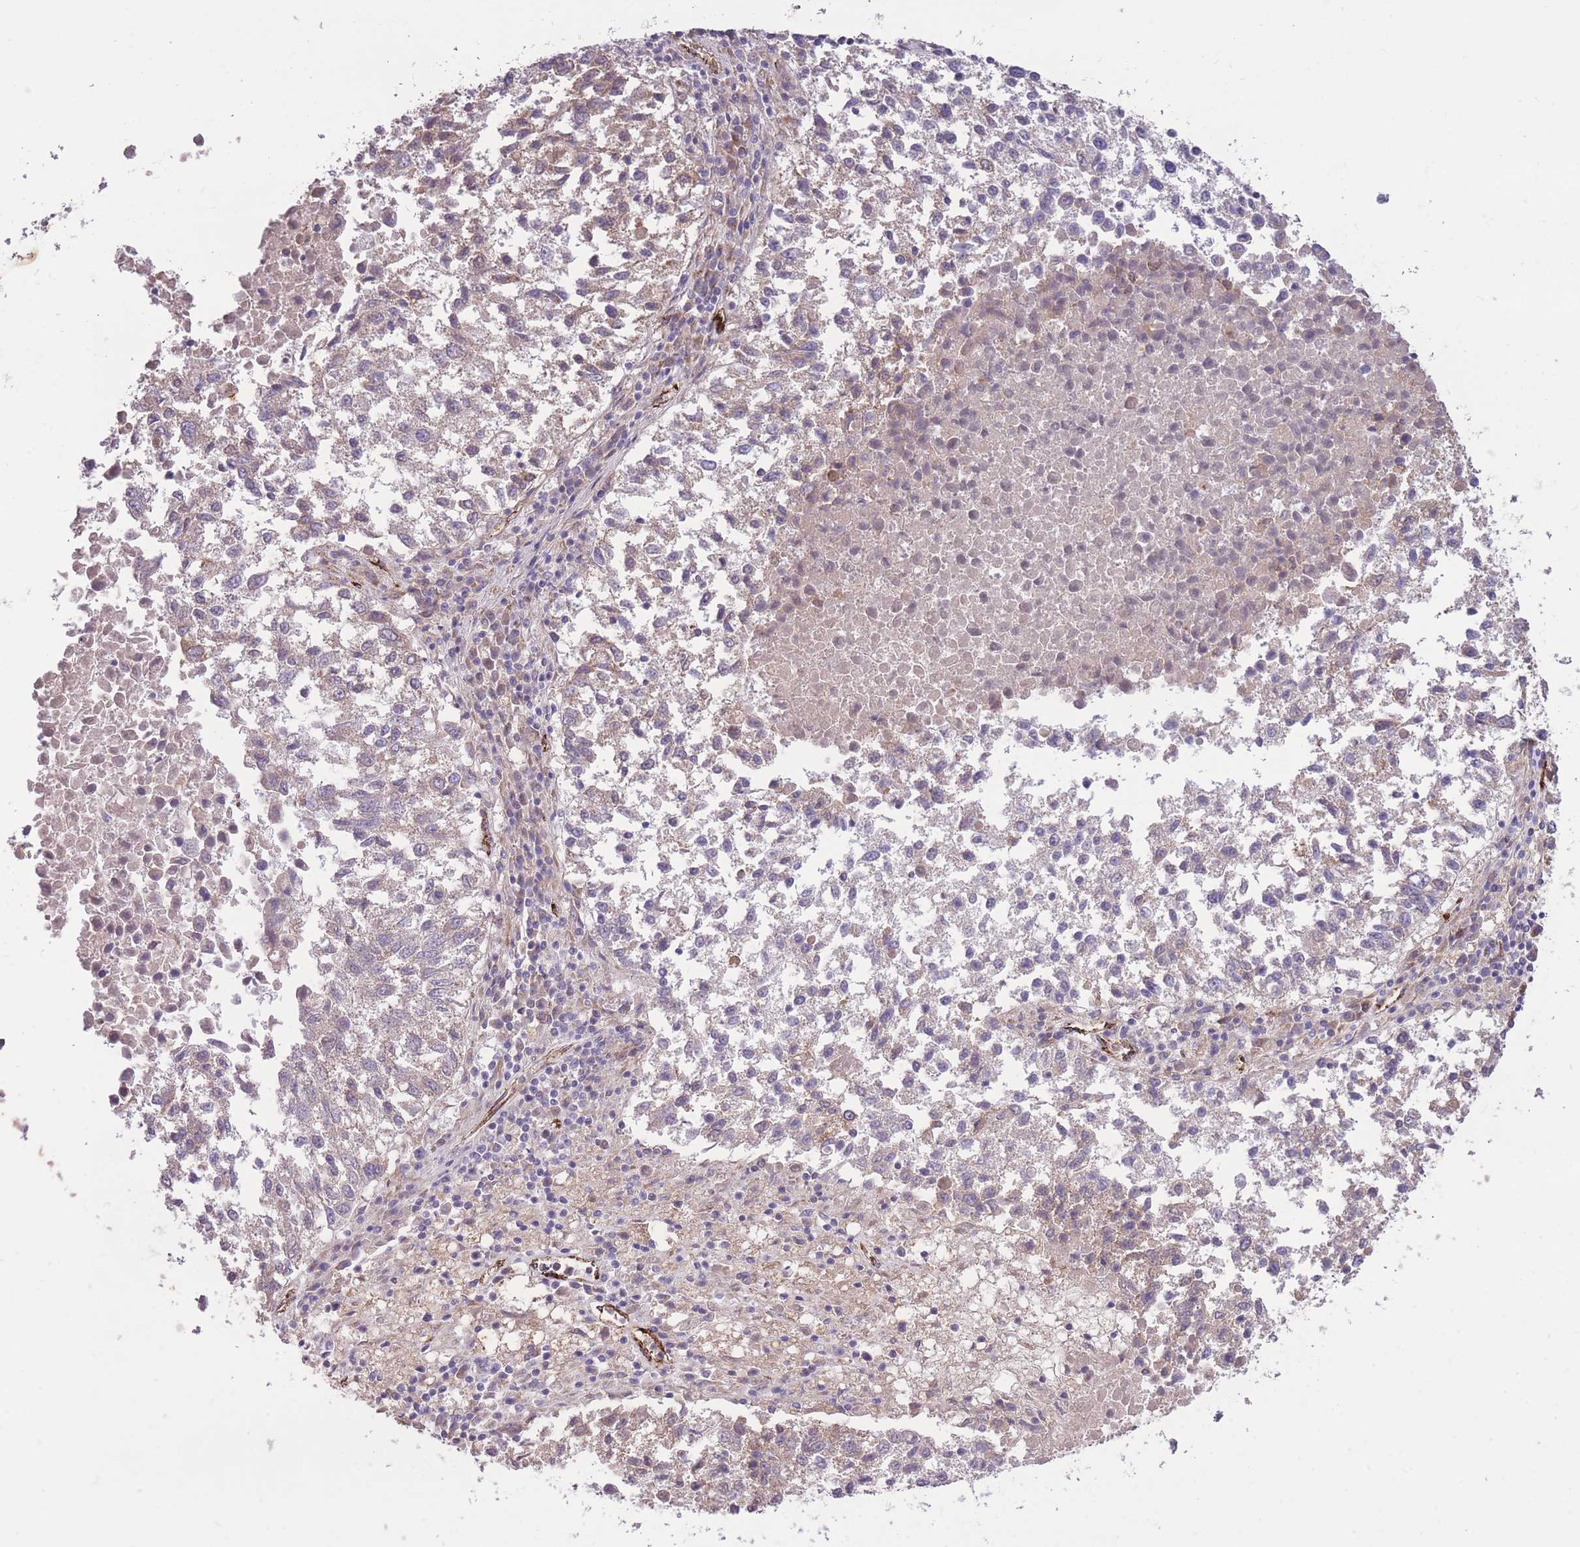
{"staining": {"intensity": "weak", "quantity": "<25%", "location": "cytoplasmic/membranous"}, "tissue": "lung cancer", "cell_type": "Tumor cells", "image_type": "cancer", "snomed": [{"axis": "morphology", "description": "Squamous cell carcinoma, NOS"}, {"axis": "topography", "description": "Lung"}], "caption": "Tumor cells show no significant staining in lung squamous cell carcinoma.", "gene": "CISH", "patient": {"sex": "male", "age": 73}}